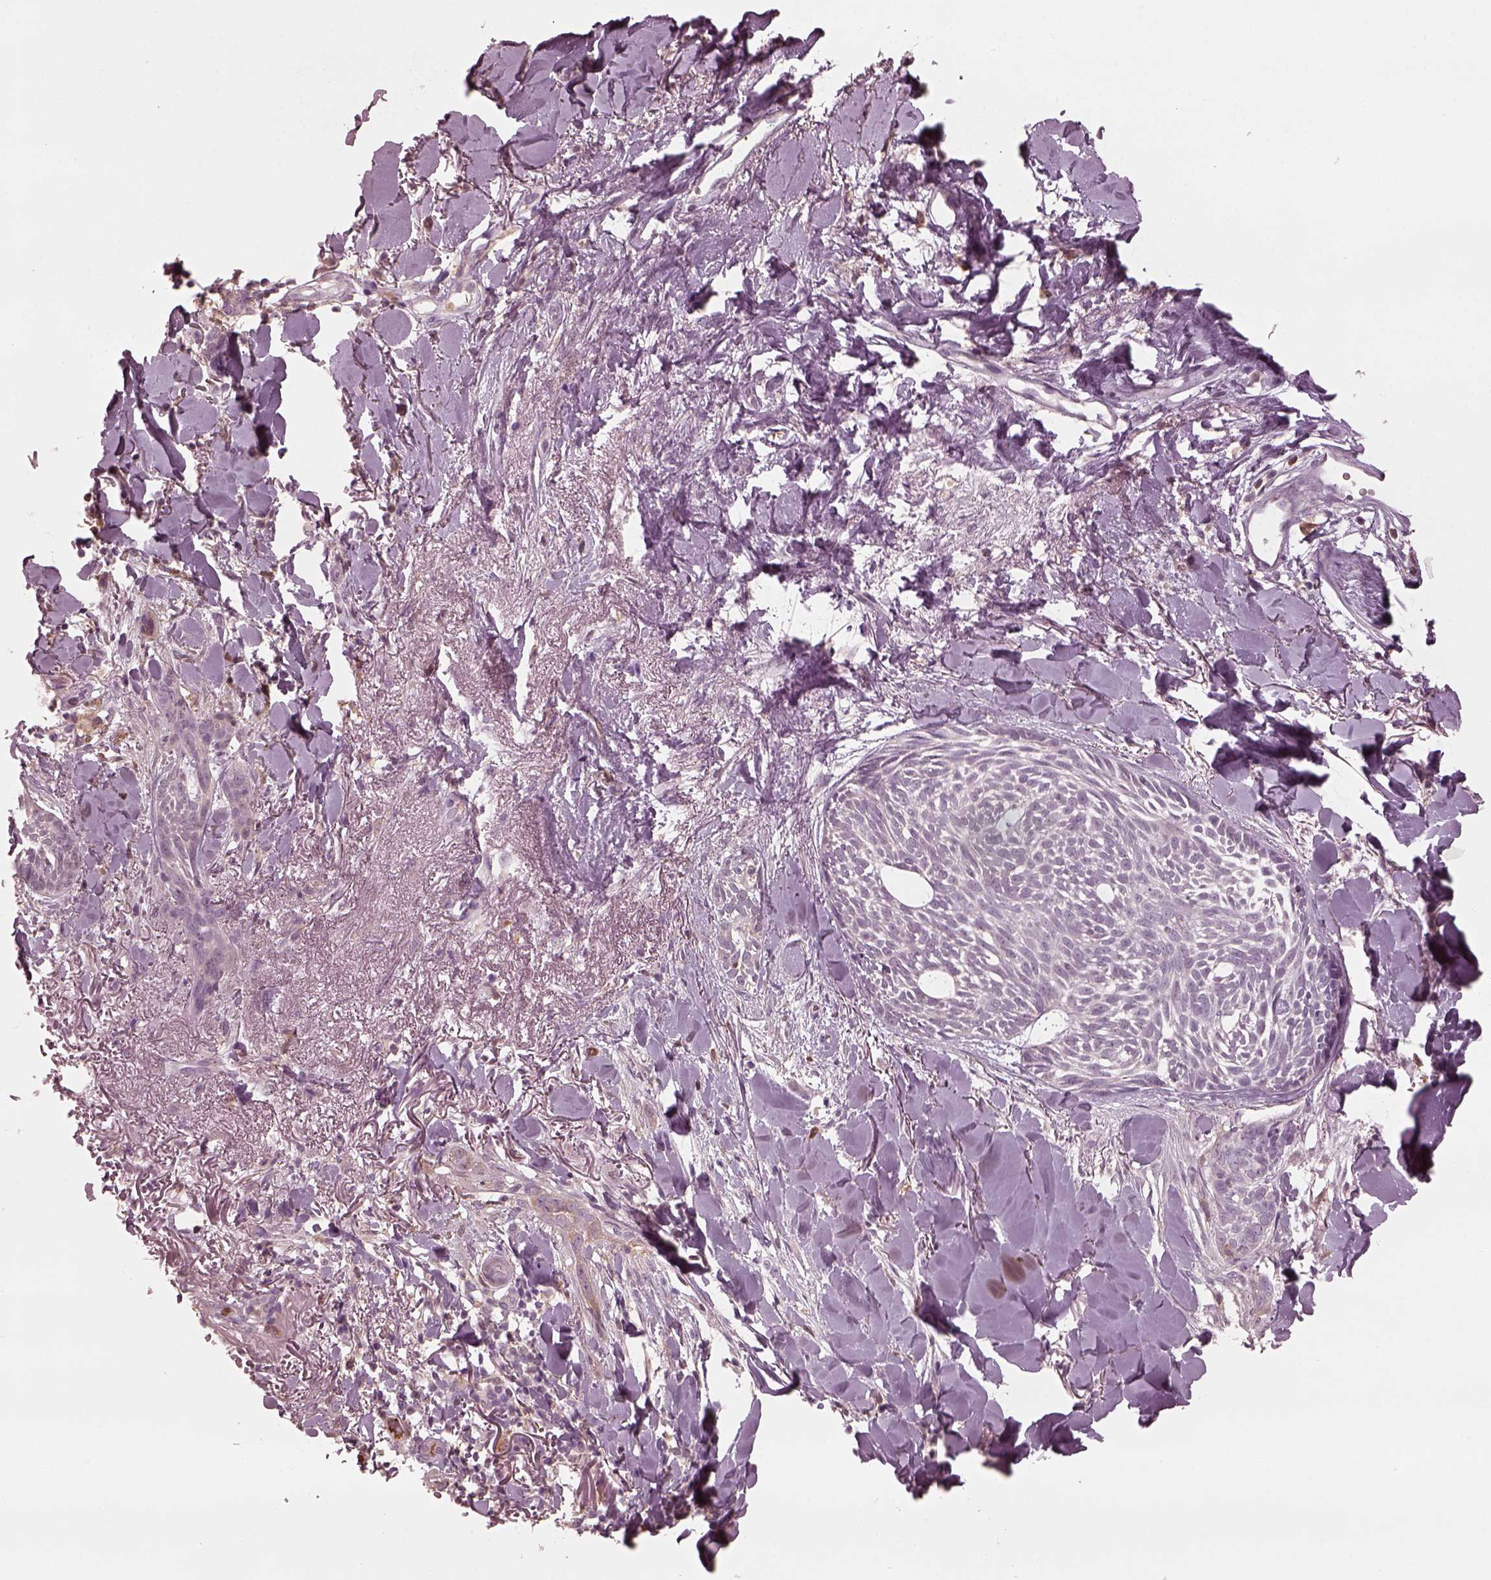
{"staining": {"intensity": "negative", "quantity": "none", "location": "none"}, "tissue": "skin cancer", "cell_type": "Tumor cells", "image_type": "cancer", "snomed": [{"axis": "morphology", "description": "Normal tissue, NOS"}, {"axis": "morphology", "description": "Basal cell carcinoma"}, {"axis": "topography", "description": "Skin"}], "caption": "Tumor cells are negative for brown protein staining in basal cell carcinoma (skin).", "gene": "PSTPIP2", "patient": {"sex": "male", "age": 84}}